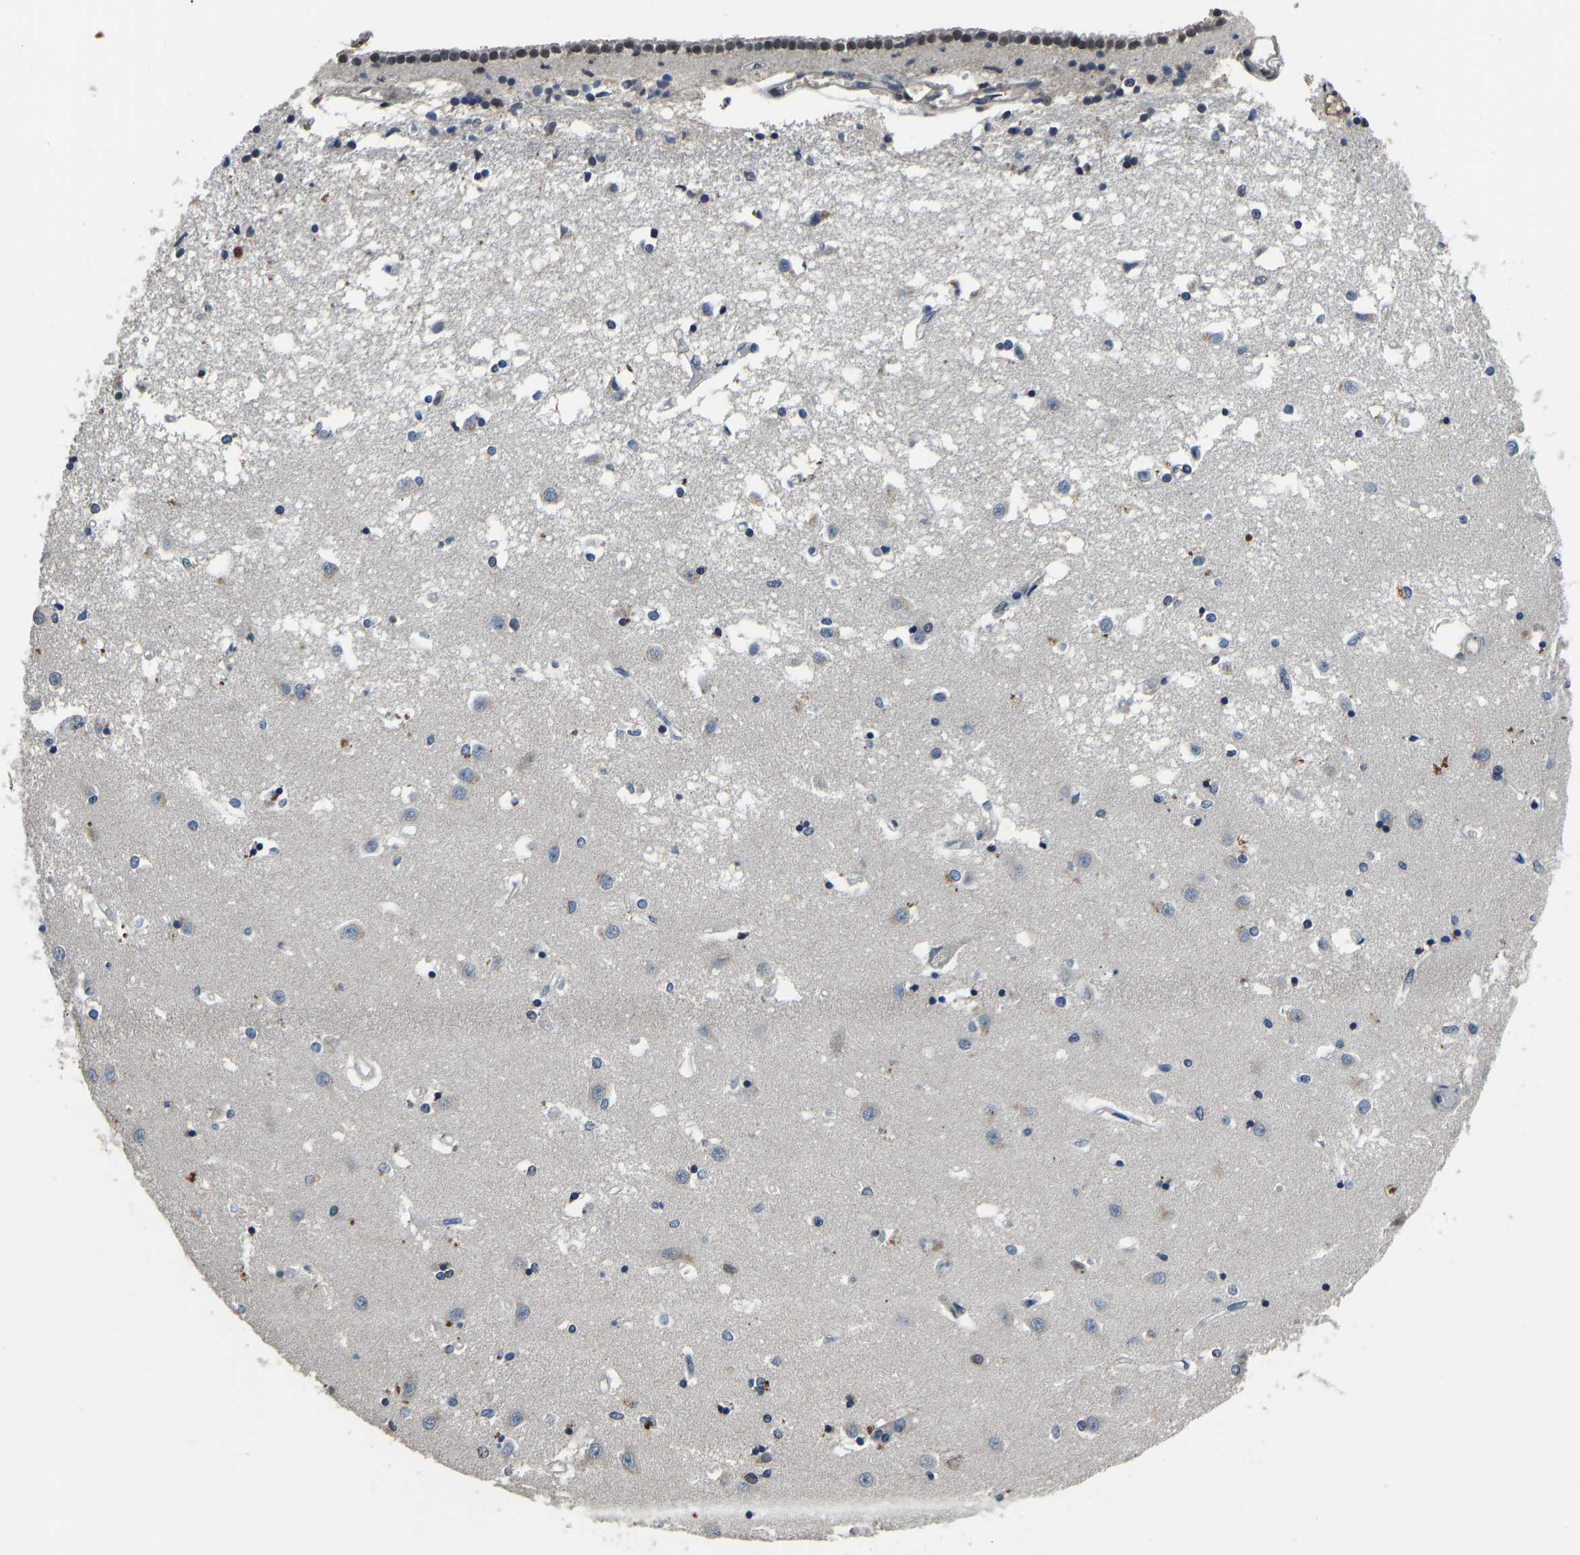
{"staining": {"intensity": "moderate", "quantity": "<25%", "location": "nuclear"}, "tissue": "caudate", "cell_type": "Glial cells", "image_type": "normal", "snomed": [{"axis": "morphology", "description": "Normal tissue, NOS"}, {"axis": "topography", "description": "Lateral ventricle wall"}], "caption": "Human caudate stained with a protein marker exhibits moderate staining in glial cells.", "gene": "TOX4", "patient": {"sex": "male", "age": 45}}